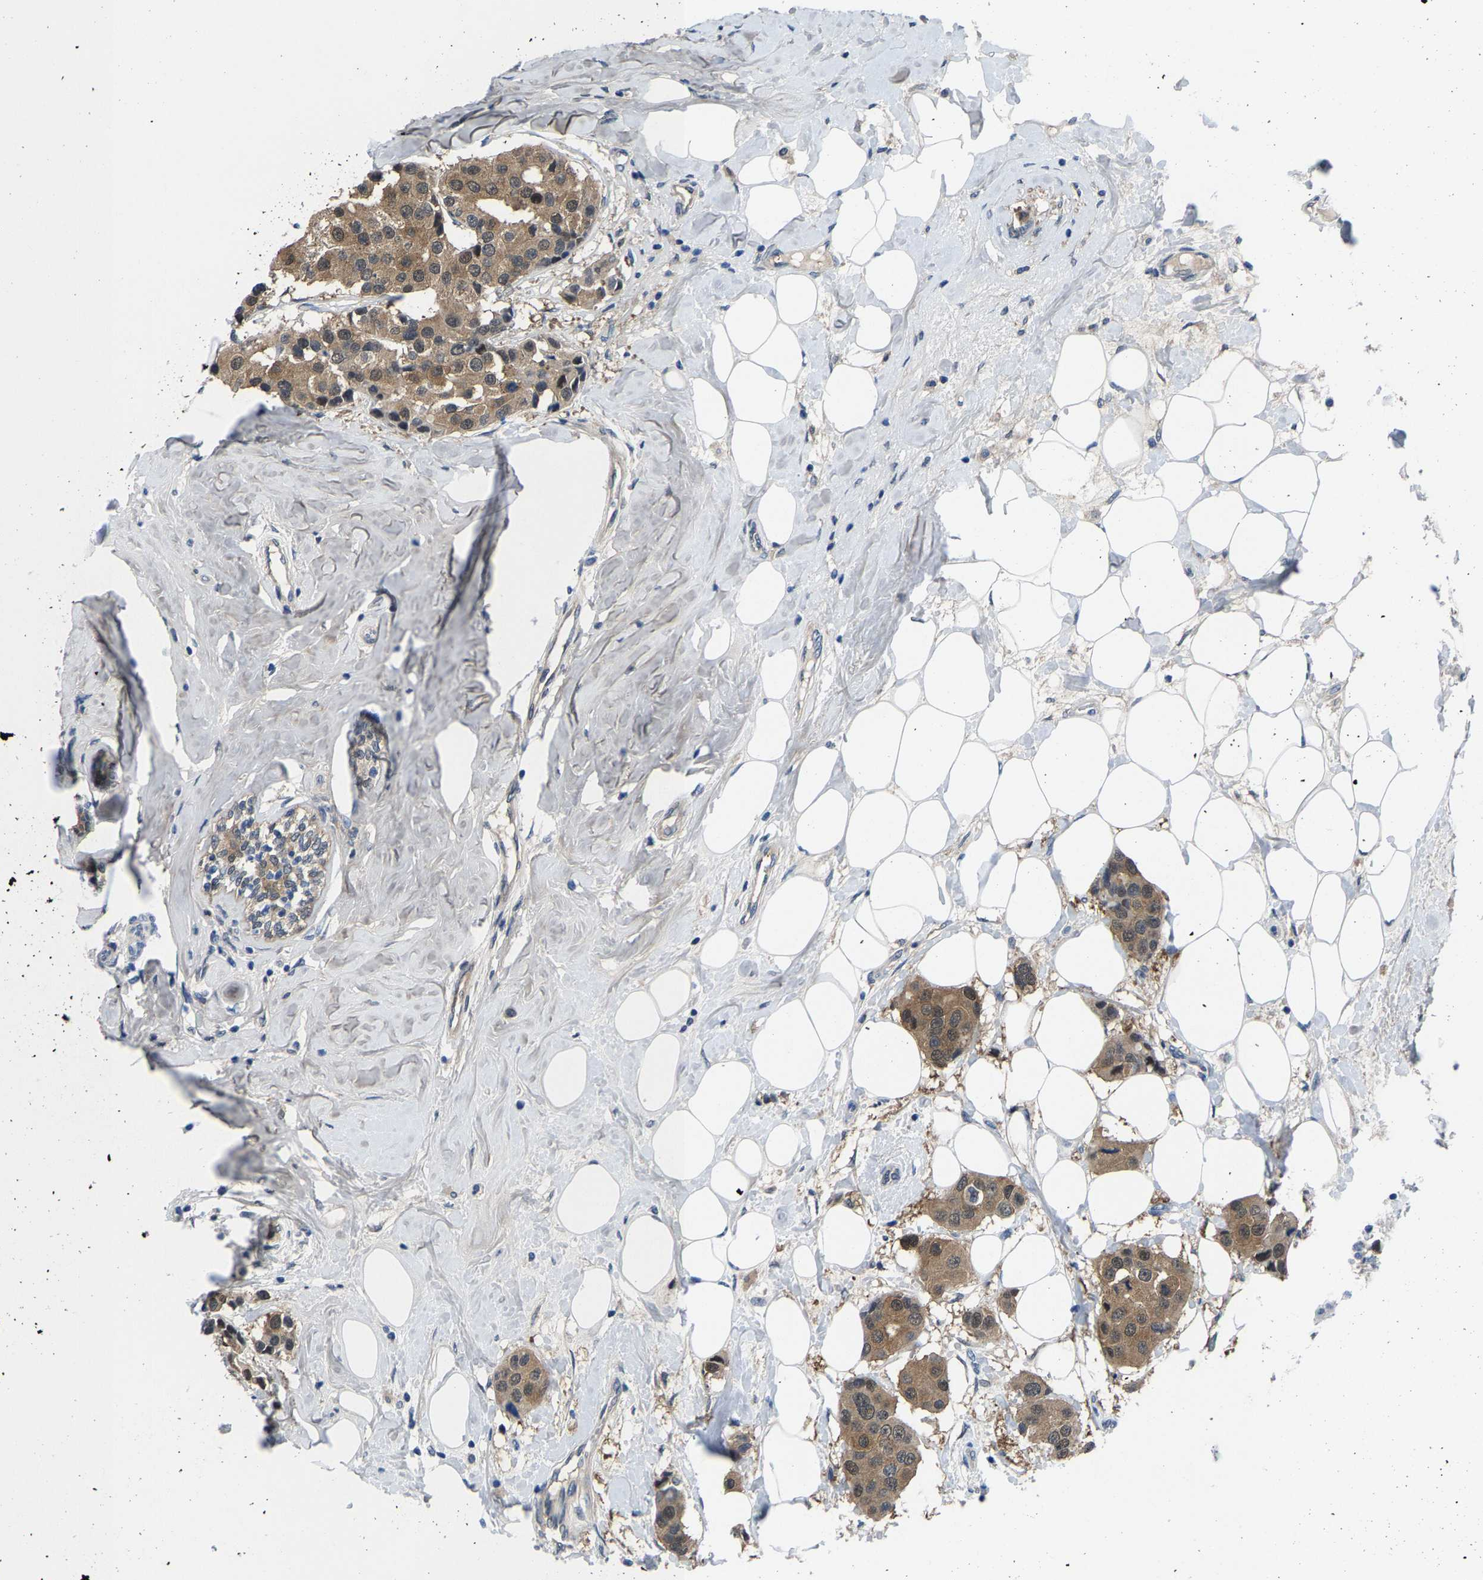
{"staining": {"intensity": "moderate", "quantity": ">75%", "location": "cytoplasmic/membranous"}, "tissue": "breast cancer", "cell_type": "Tumor cells", "image_type": "cancer", "snomed": [{"axis": "morphology", "description": "Normal tissue, NOS"}, {"axis": "morphology", "description": "Duct carcinoma"}, {"axis": "topography", "description": "Breast"}], "caption": "Infiltrating ductal carcinoma (breast) stained with IHC reveals moderate cytoplasmic/membranous positivity in about >75% of tumor cells.", "gene": "SSH3", "patient": {"sex": "female", "age": 39}}